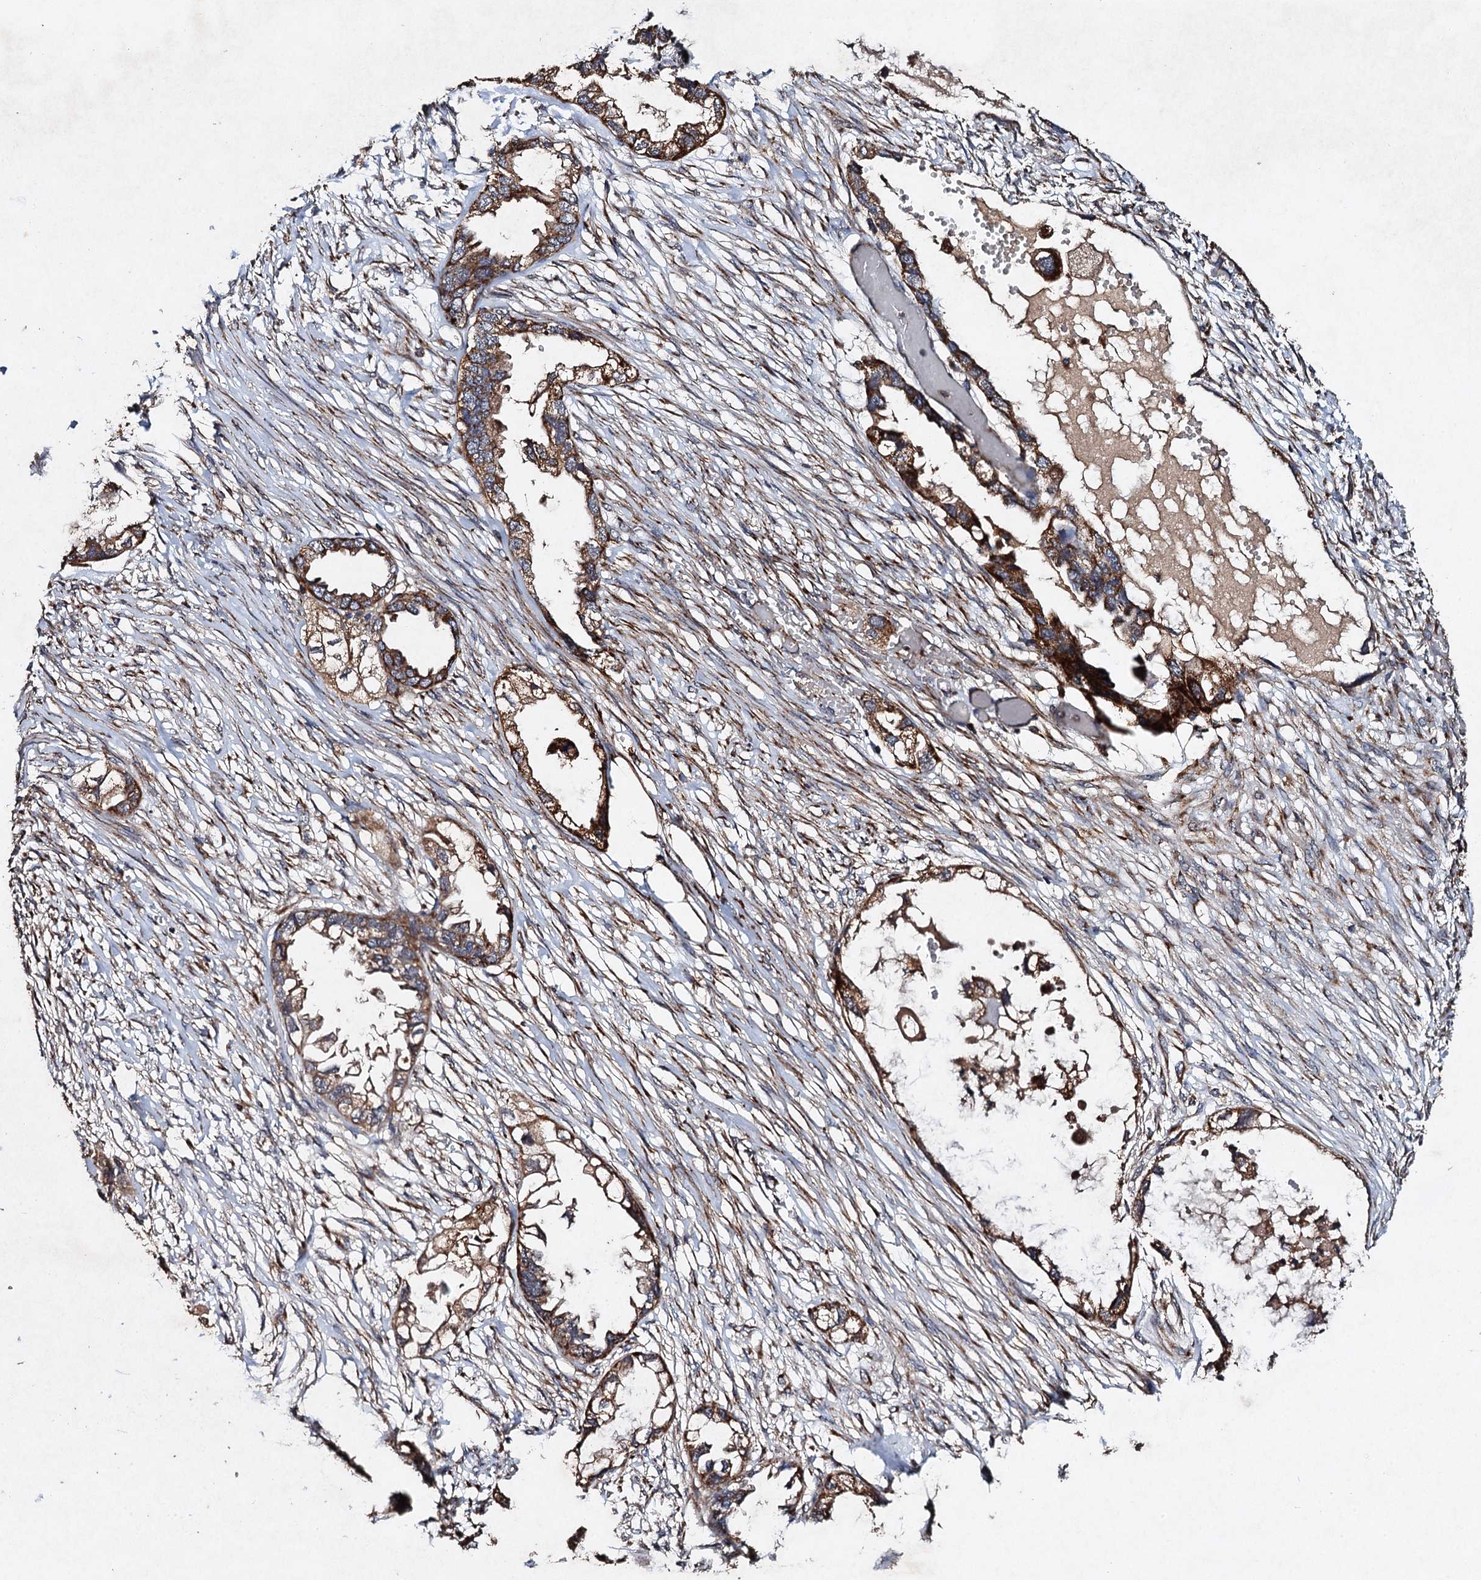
{"staining": {"intensity": "strong", "quantity": ">75%", "location": "cytoplasmic/membranous"}, "tissue": "endometrial cancer", "cell_type": "Tumor cells", "image_type": "cancer", "snomed": [{"axis": "morphology", "description": "Adenocarcinoma, NOS"}, {"axis": "morphology", "description": "Adenocarcinoma, metastatic, NOS"}, {"axis": "topography", "description": "Adipose tissue"}, {"axis": "topography", "description": "Endometrium"}], "caption": "IHC photomicrograph of human adenocarcinoma (endometrial) stained for a protein (brown), which shows high levels of strong cytoplasmic/membranous expression in about >75% of tumor cells.", "gene": "NDUFA13", "patient": {"sex": "female", "age": 67}}